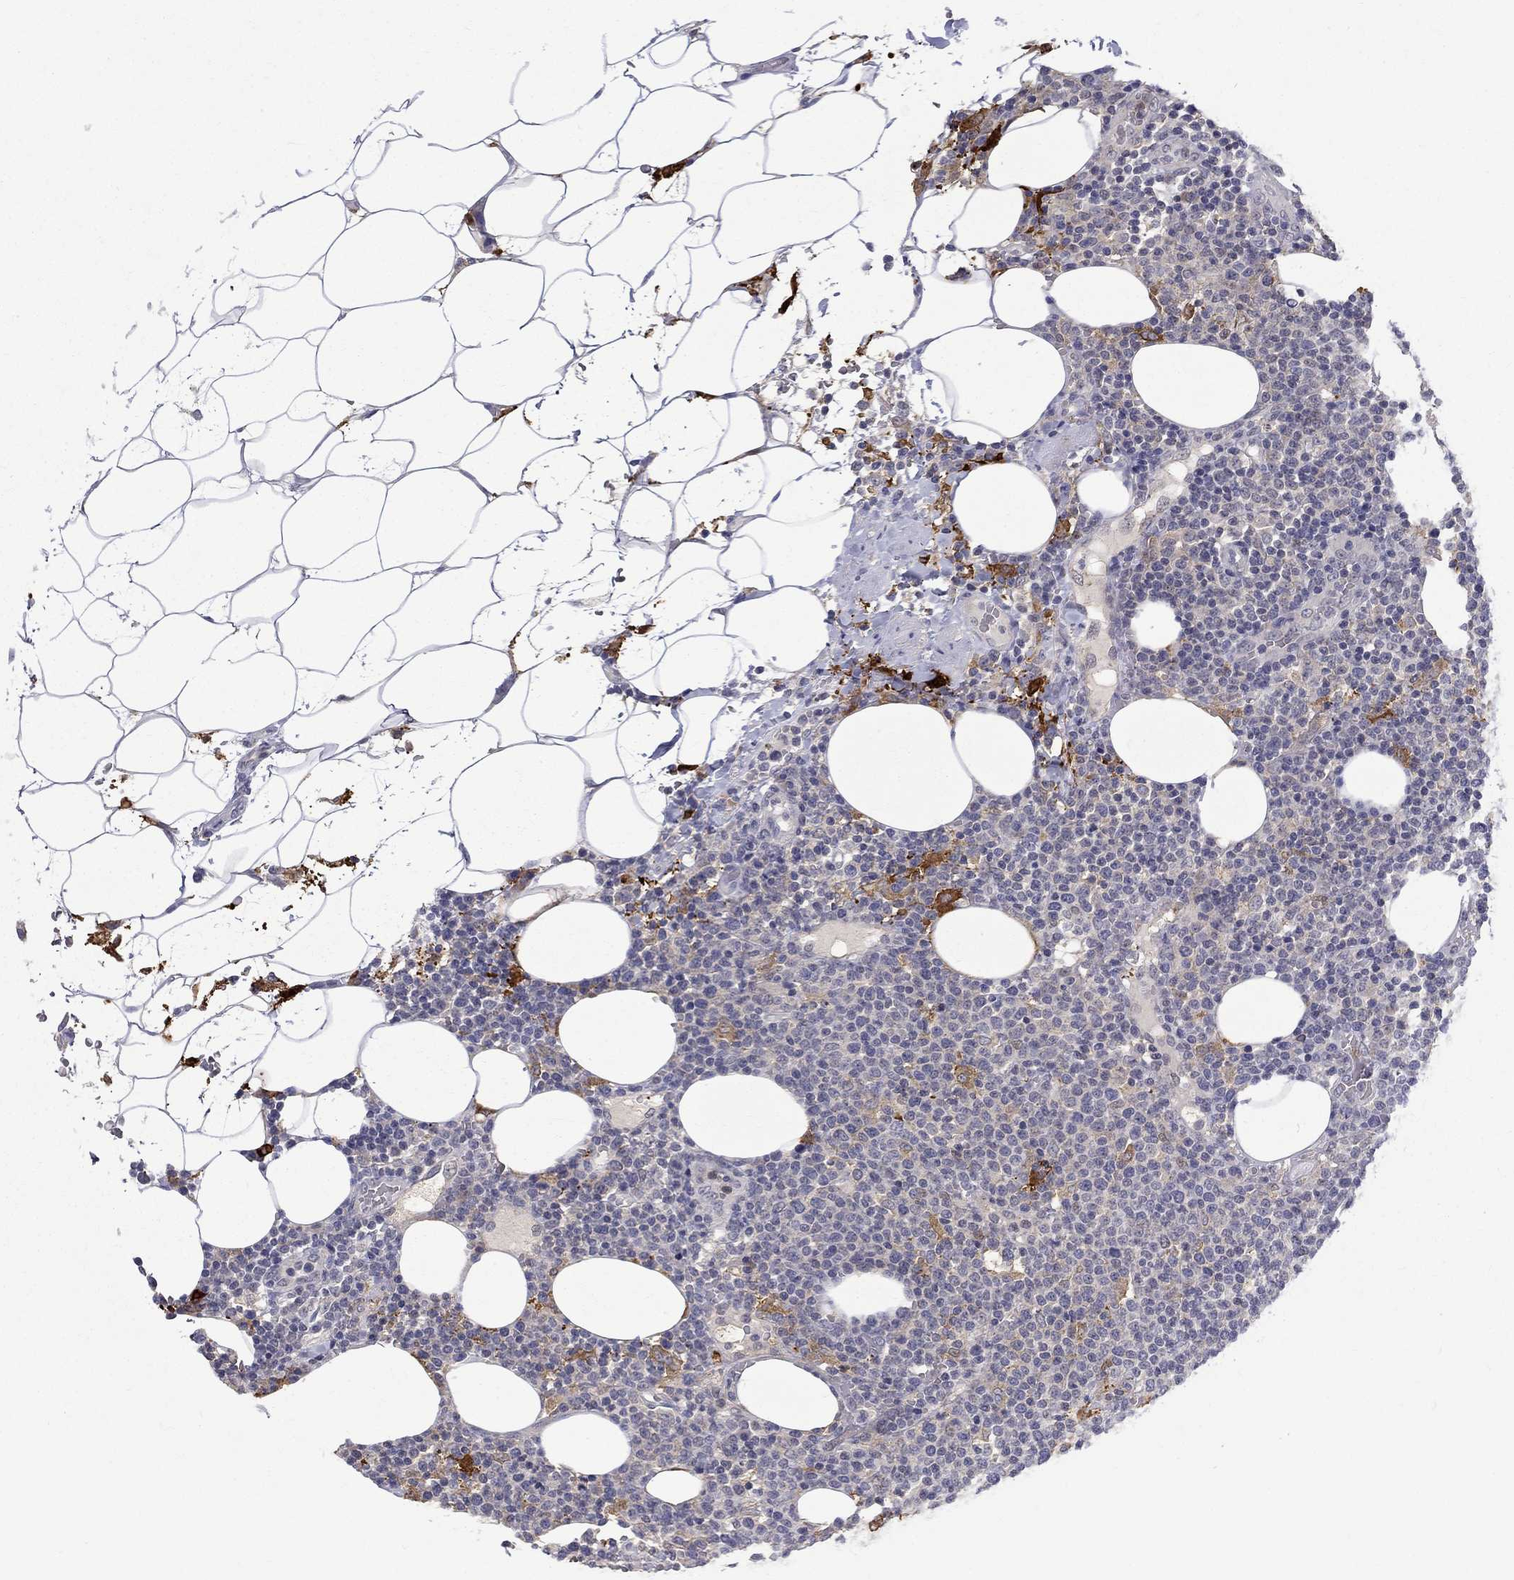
{"staining": {"intensity": "strong", "quantity": "<25%", "location": "cytoplasmic/membranous"}, "tissue": "lymphoma", "cell_type": "Tumor cells", "image_type": "cancer", "snomed": [{"axis": "morphology", "description": "Malignant lymphoma, non-Hodgkin's type, High grade"}, {"axis": "topography", "description": "Lymph node"}], "caption": "Malignant lymphoma, non-Hodgkin's type (high-grade) stained for a protein shows strong cytoplasmic/membranous positivity in tumor cells.", "gene": "PCBP3", "patient": {"sex": "male", "age": 61}}